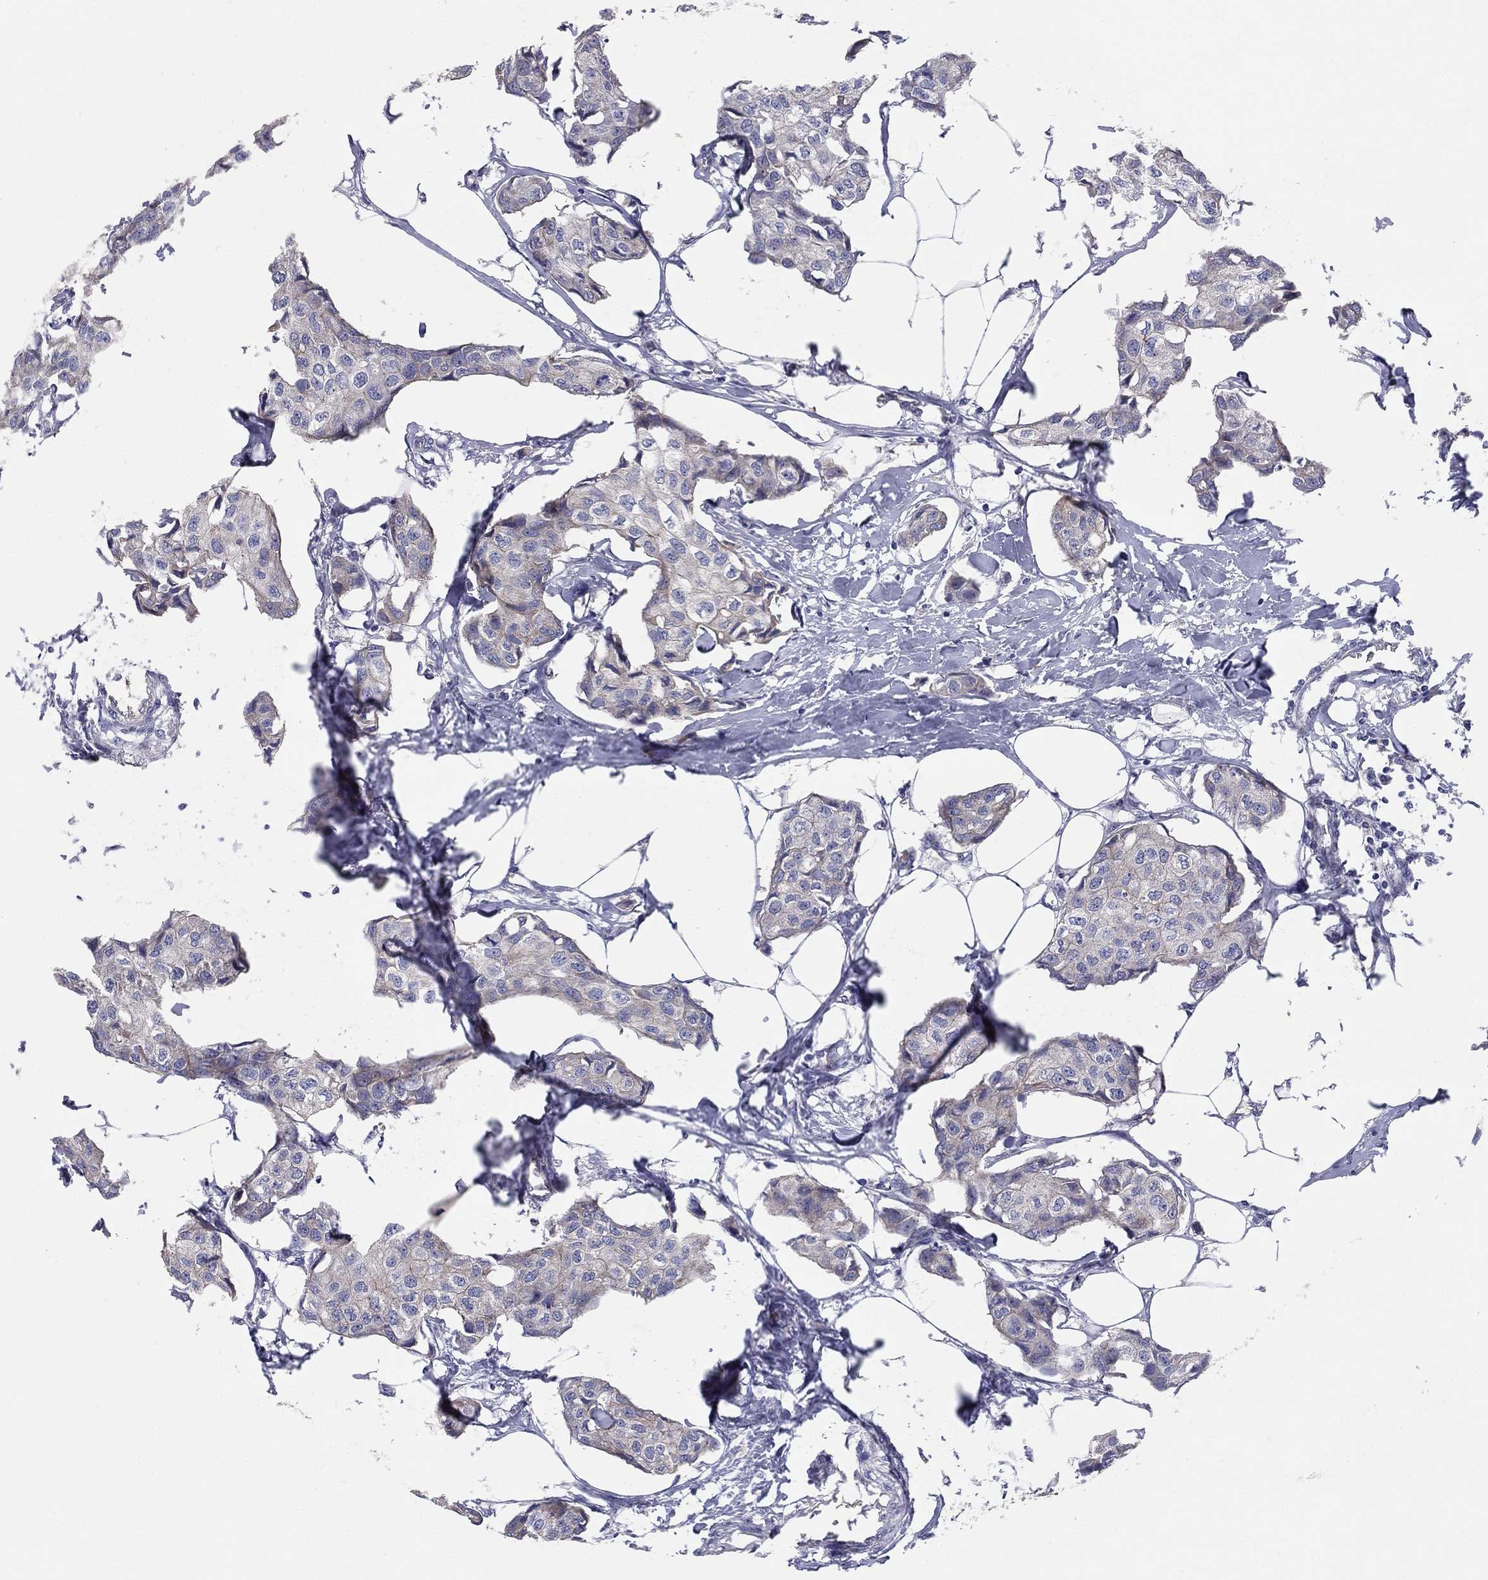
{"staining": {"intensity": "moderate", "quantity": "<25%", "location": "cytoplasmic/membranous"}, "tissue": "breast cancer", "cell_type": "Tumor cells", "image_type": "cancer", "snomed": [{"axis": "morphology", "description": "Duct carcinoma"}, {"axis": "topography", "description": "Breast"}], "caption": "Breast invasive ductal carcinoma stained with immunohistochemistry (IHC) exhibits moderate cytoplasmic/membranous staining in approximately <25% of tumor cells.", "gene": "EMP2", "patient": {"sex": "female", "age": 80}}